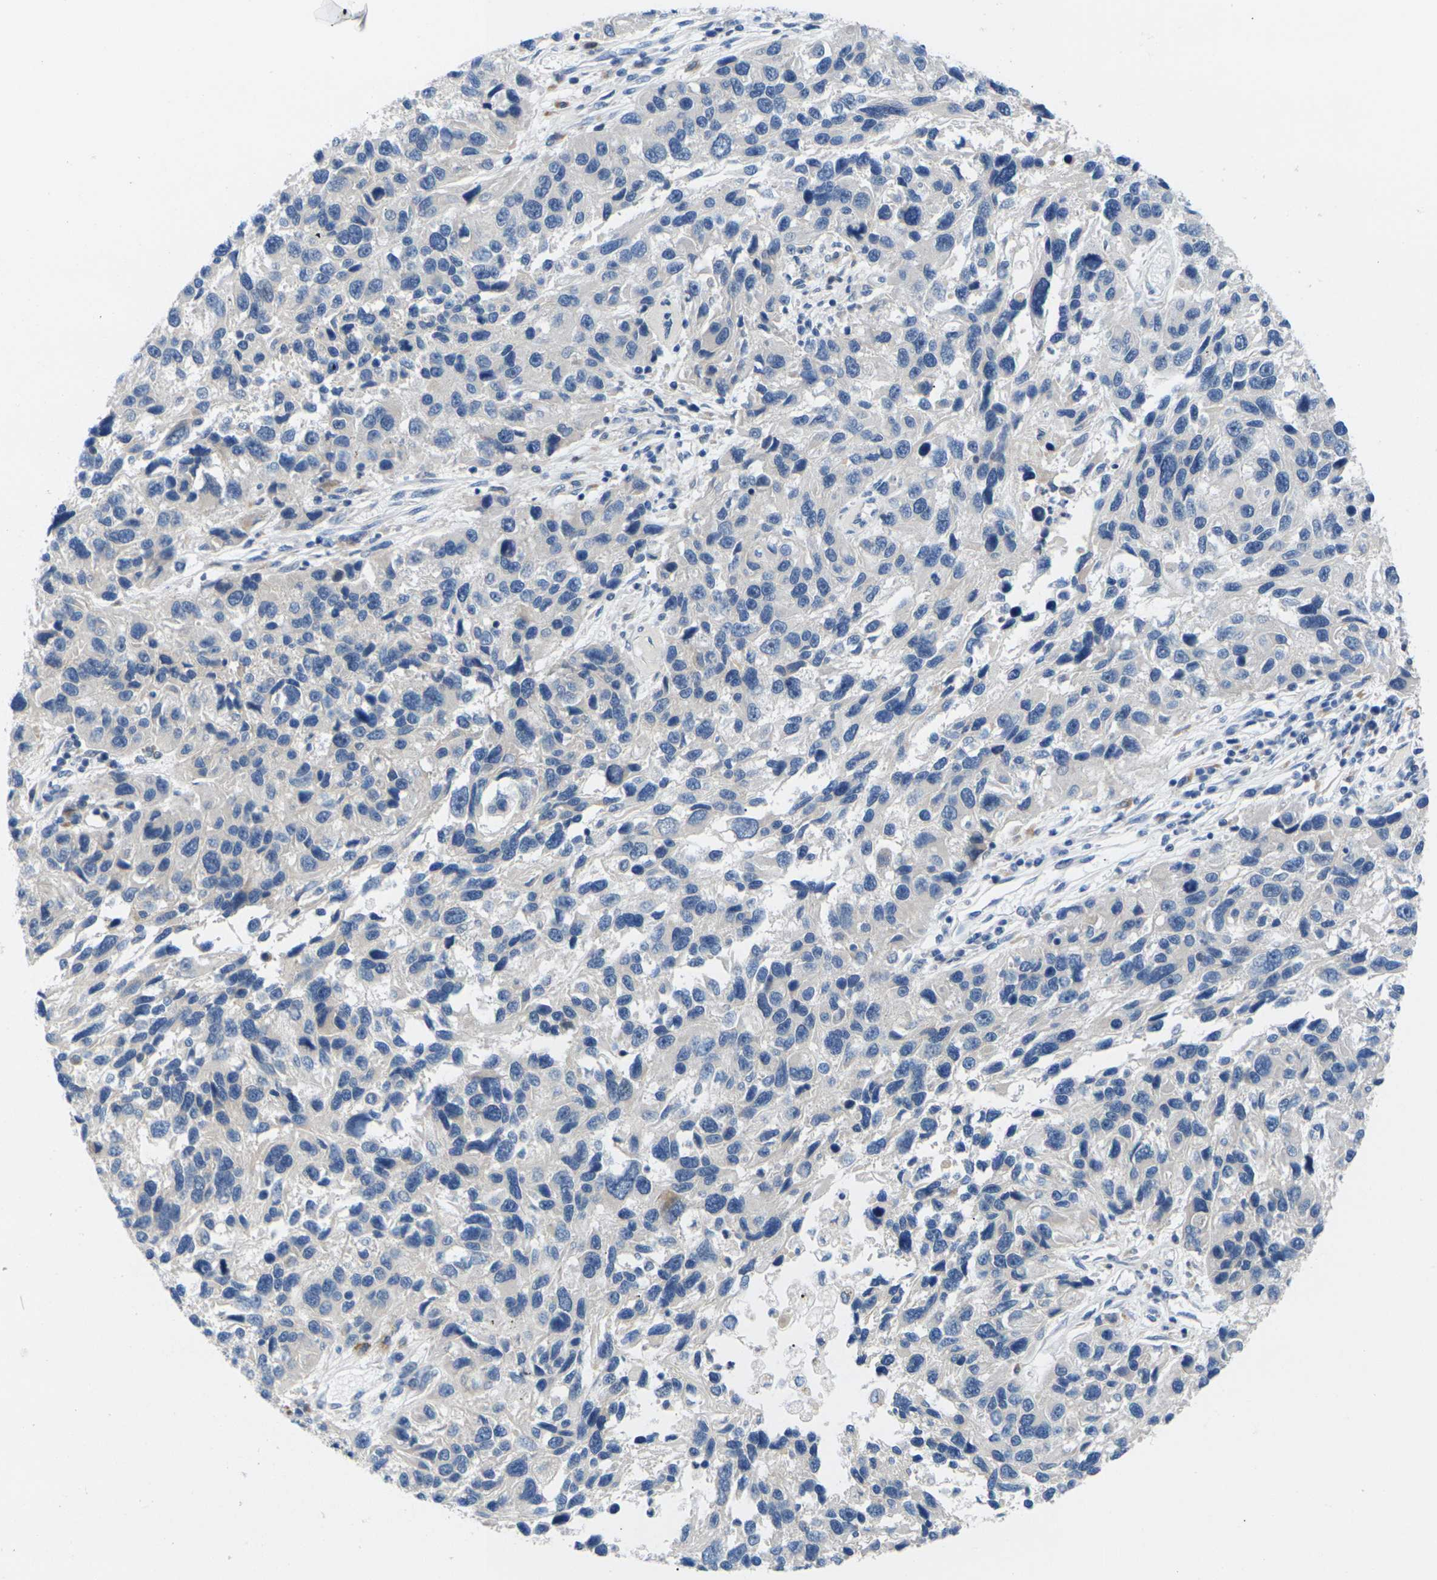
{"staining": {"intensity": "negative", "quantity": "none", "location": "none"}, "tissue": "melanoma", "cell_type": "Tumor cells", "image_type": "cancer", "snomed": [{"axis": "morphology", "description": "Malignant melanoma, NOS"}, {"axis": "topography", "description": "Skin"}], "caption": "Tumor cells are negative for protein expression in human malignant melanoma. (DAB IHC visualized using brightfield microscopy, high magnification).", "gene": "RPS6KA3", "patient": {"sex": "male", "age": 53}}